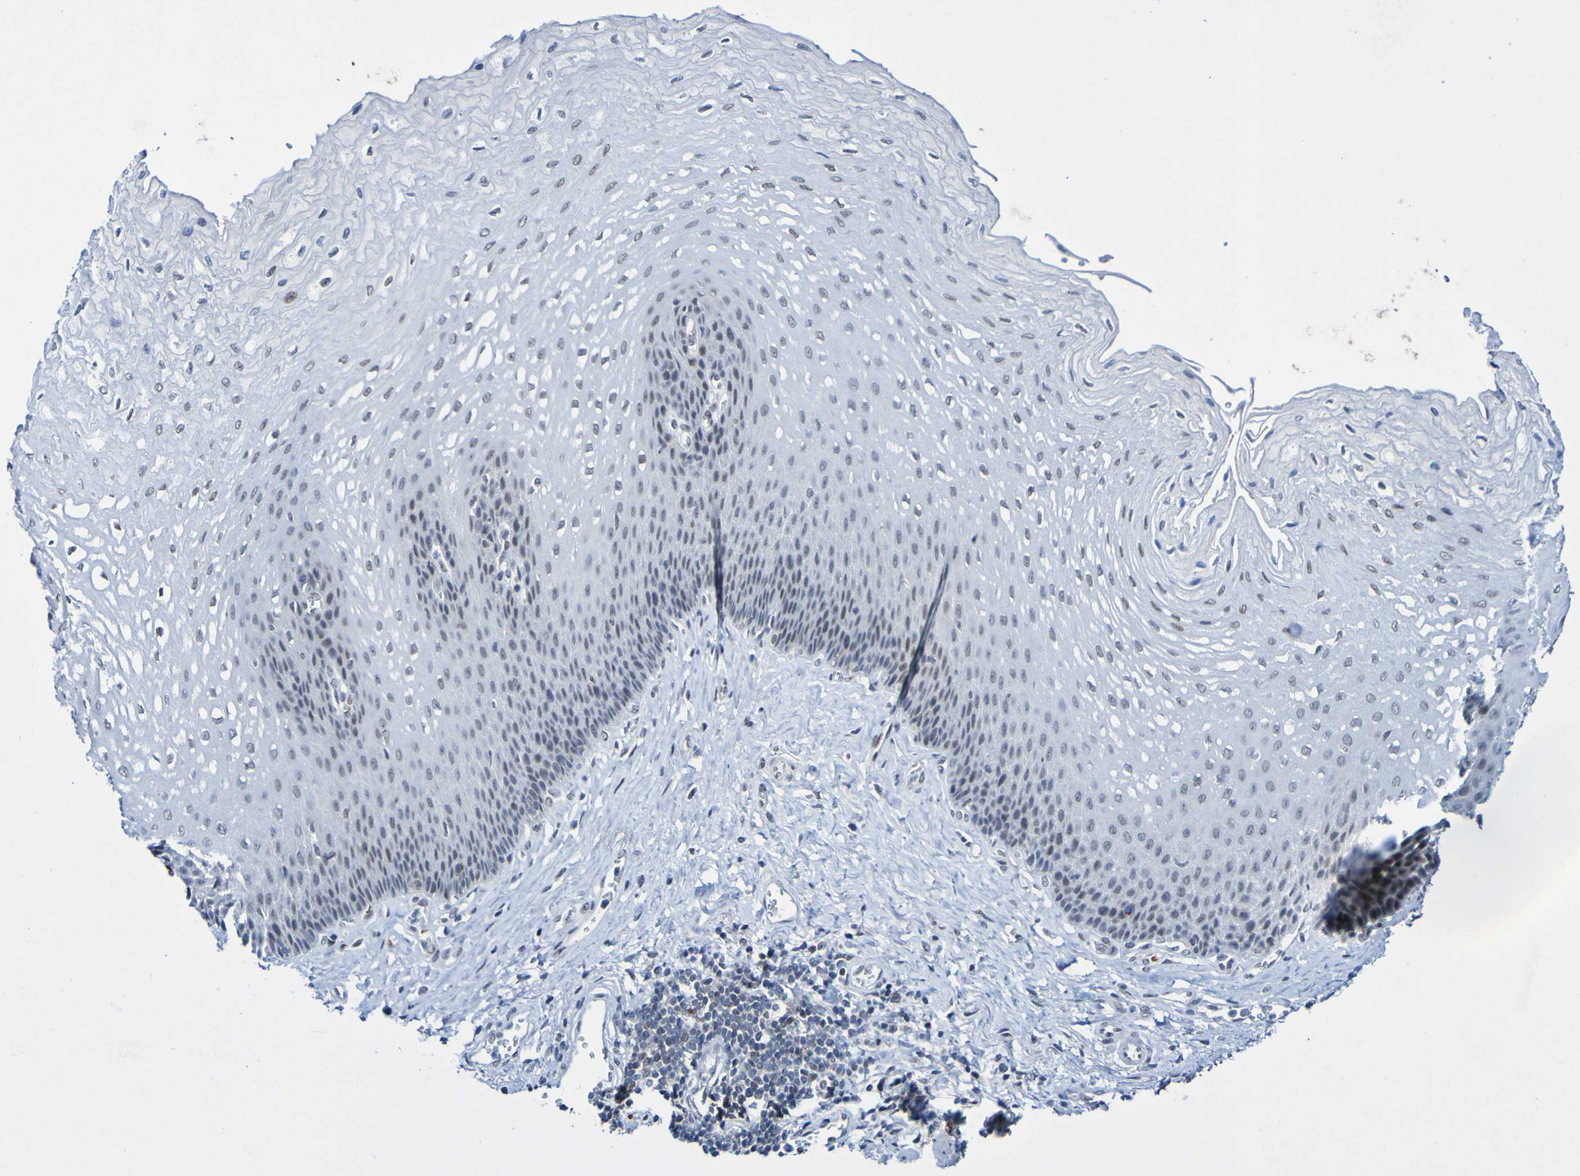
{"staining": {"intensity": "negative", "quantity": "none", "location": "none"}, "tissue": "esophagus", "cell_type": "Squamous epithelial cells", "image_type": "normal", "snomed": [{"axis": "morphology", "description": "Normal tissue, NOS"}, {"axis": "topography", "description": "Esophagus"}], "caption": "Immunohistochemical staining of benign esophagus exhibits no significant expression in squamous epithelial cells.", "gene": "PCGF1", "patient": {"sex": "female", "age": 72}}